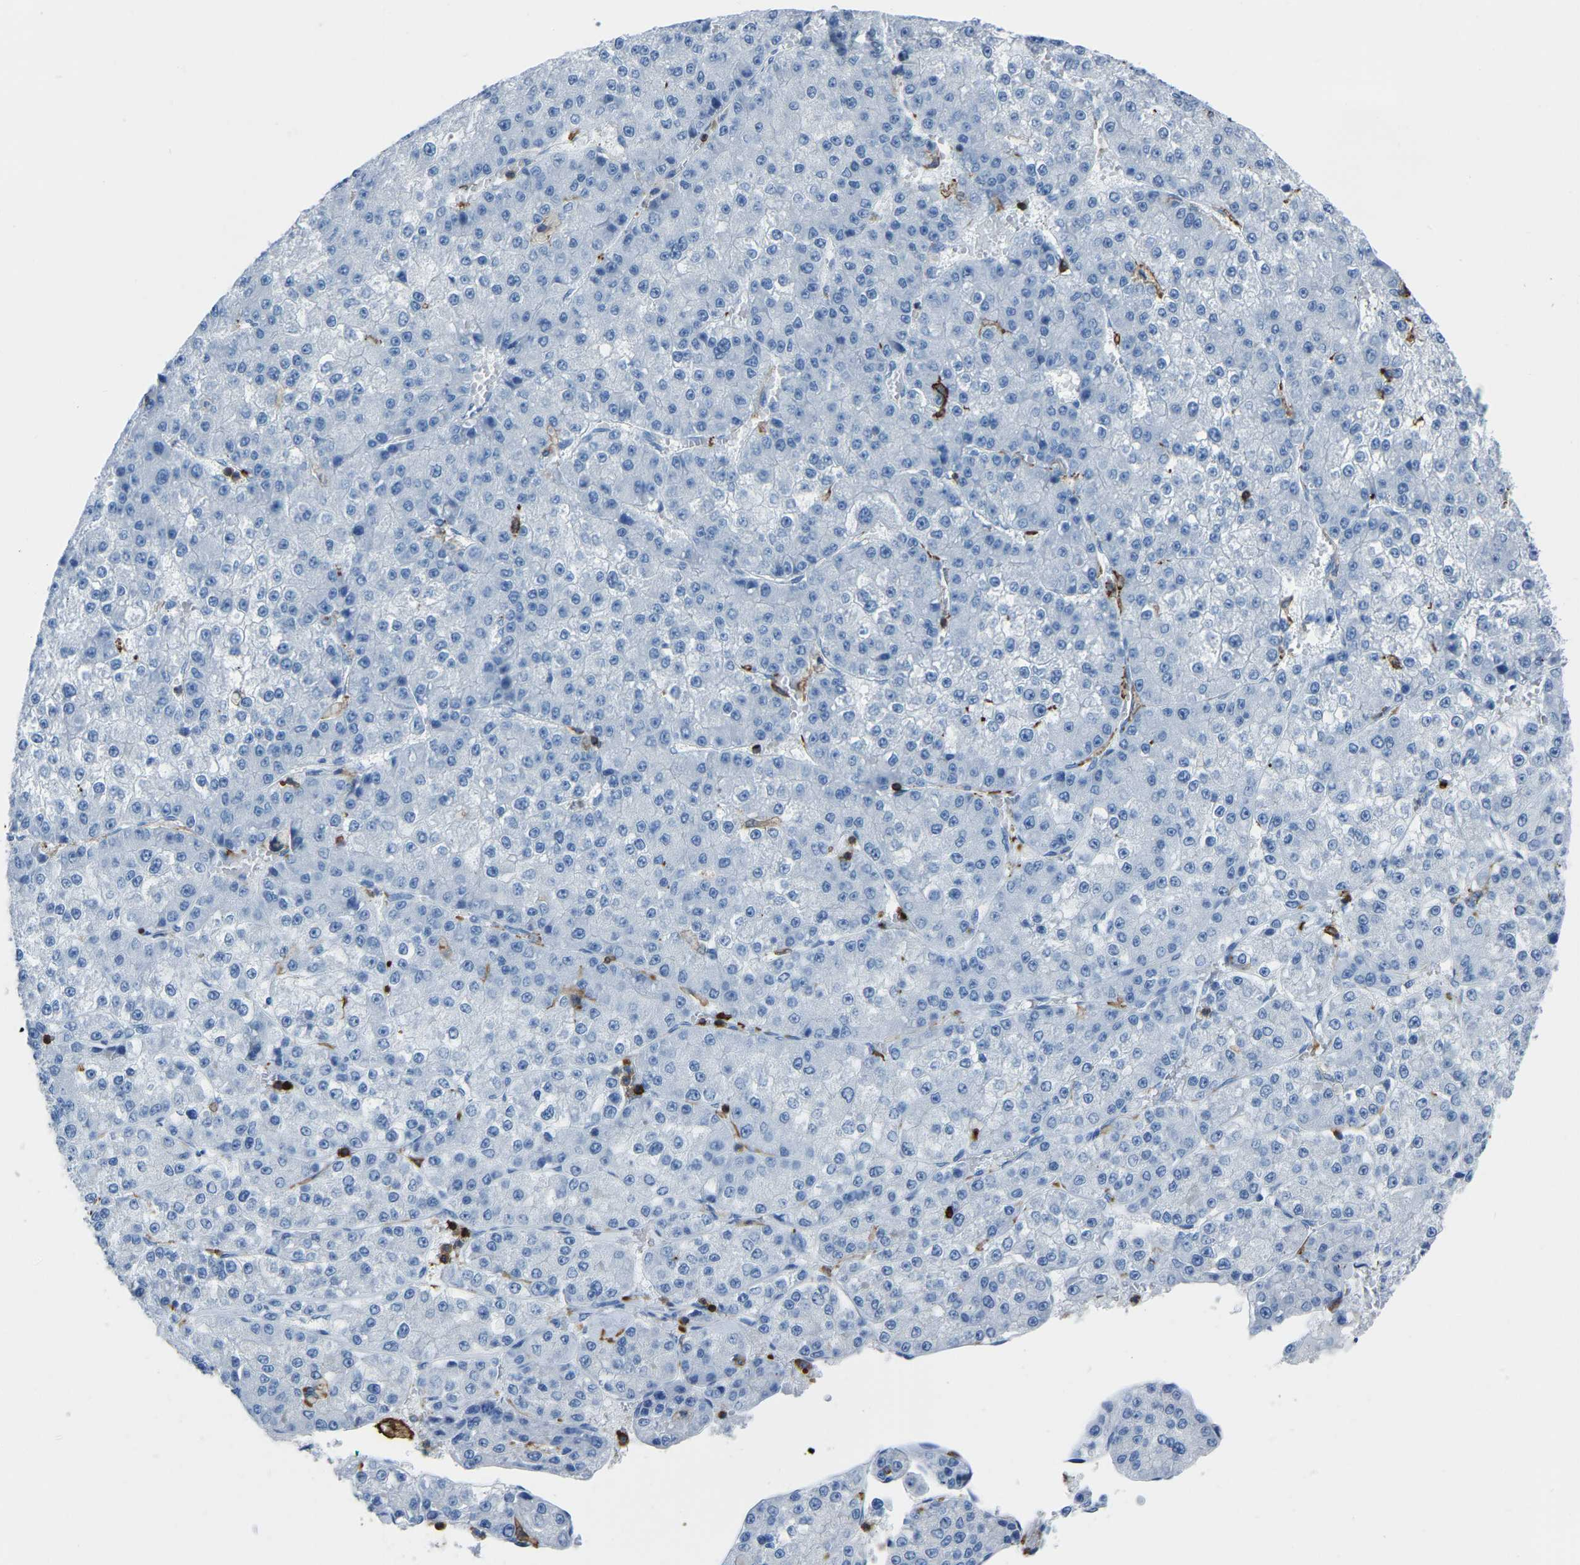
{"staining": {"intensity": "negative", "quantity": "none", "location": "none"}, "tissue": "liver cancer", "cell_type": "Tumor cells", "image_type": "cancer", "snomed": [{"axis": "morphology", "description": "Carcinoma, Hepatocellular, NOS"}, {"axis": "topography", "description": "Liver"}], "caption": "Immunohistochemistry (IHC) photomicrograph of liver cancer stained for a protein (brown), which displays no staining in tumor cells. Brightfield microscopy of IHC stained with DAB (3,3'-diaminobenzidine) (brown) and hematoxylin (blue), captured at high magnification.", "gene": "LSP1", "patient": {"sex": "female", "age": 73}}